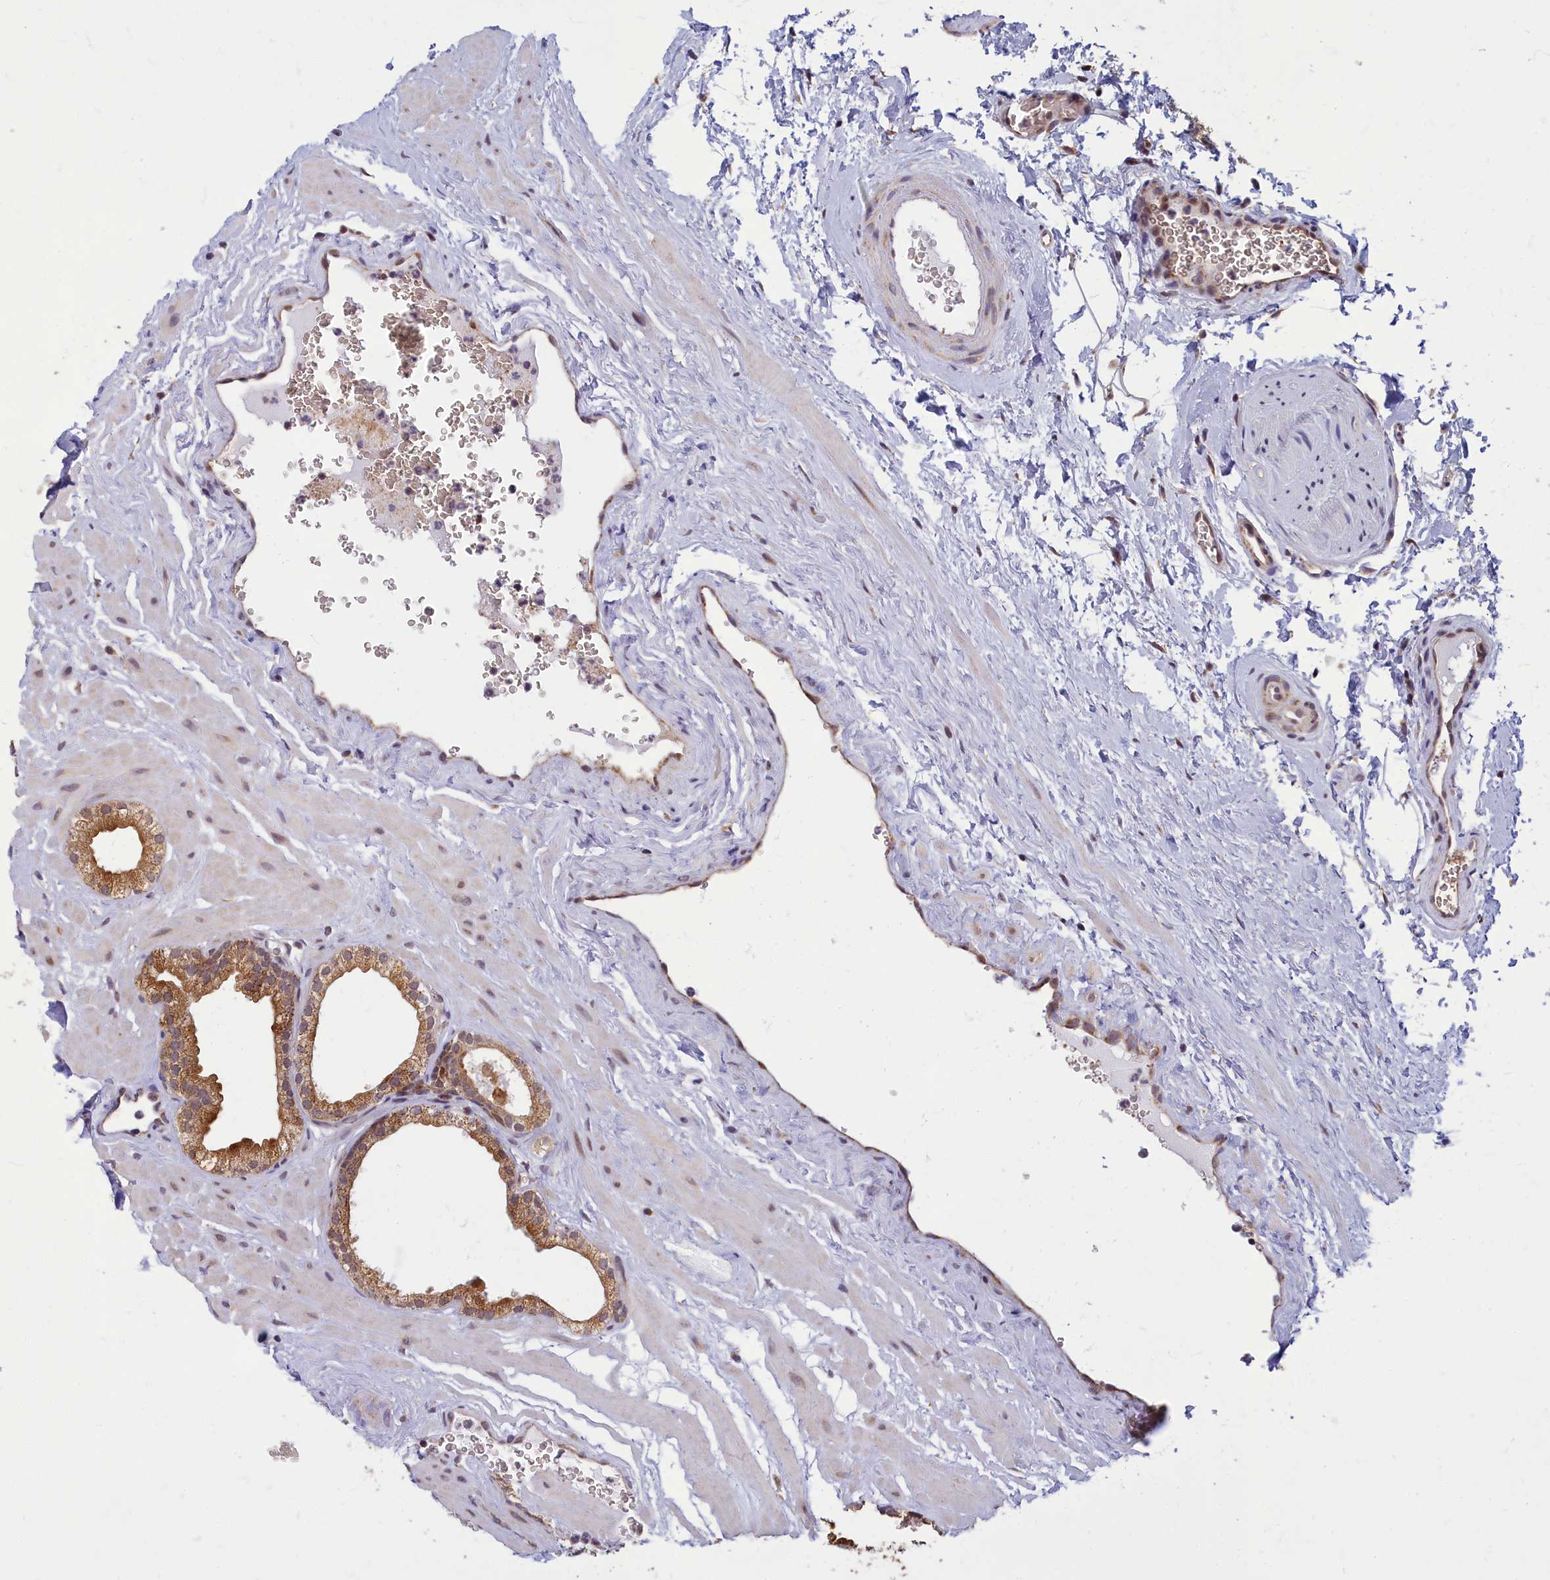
{"staining": {"intensity": "moderate", "quantity": "25%-75%", "location": "cytoplasmic/membranous"}, "tissue": "prostate", "cell_type": "Glandular cells", "image_type": "normal", "snomed": [{"axis": "morphology", "description": "Normal tissue, NOS"}, {"axis": "morphology", "description": "Urothelial carcinoma, Low grade"}, {"axis": "topography", "description": "Urinary bladder"}, {"axis": "topography", "description": "Prostate"}], "caption": "Glandular cells exhibit moderate cytoplasmic/membranous staining in about 25%-75% of cells in unremarkable prostate.", "gene": "EARS2", "patient": {"sex": "male", "age": 60}}